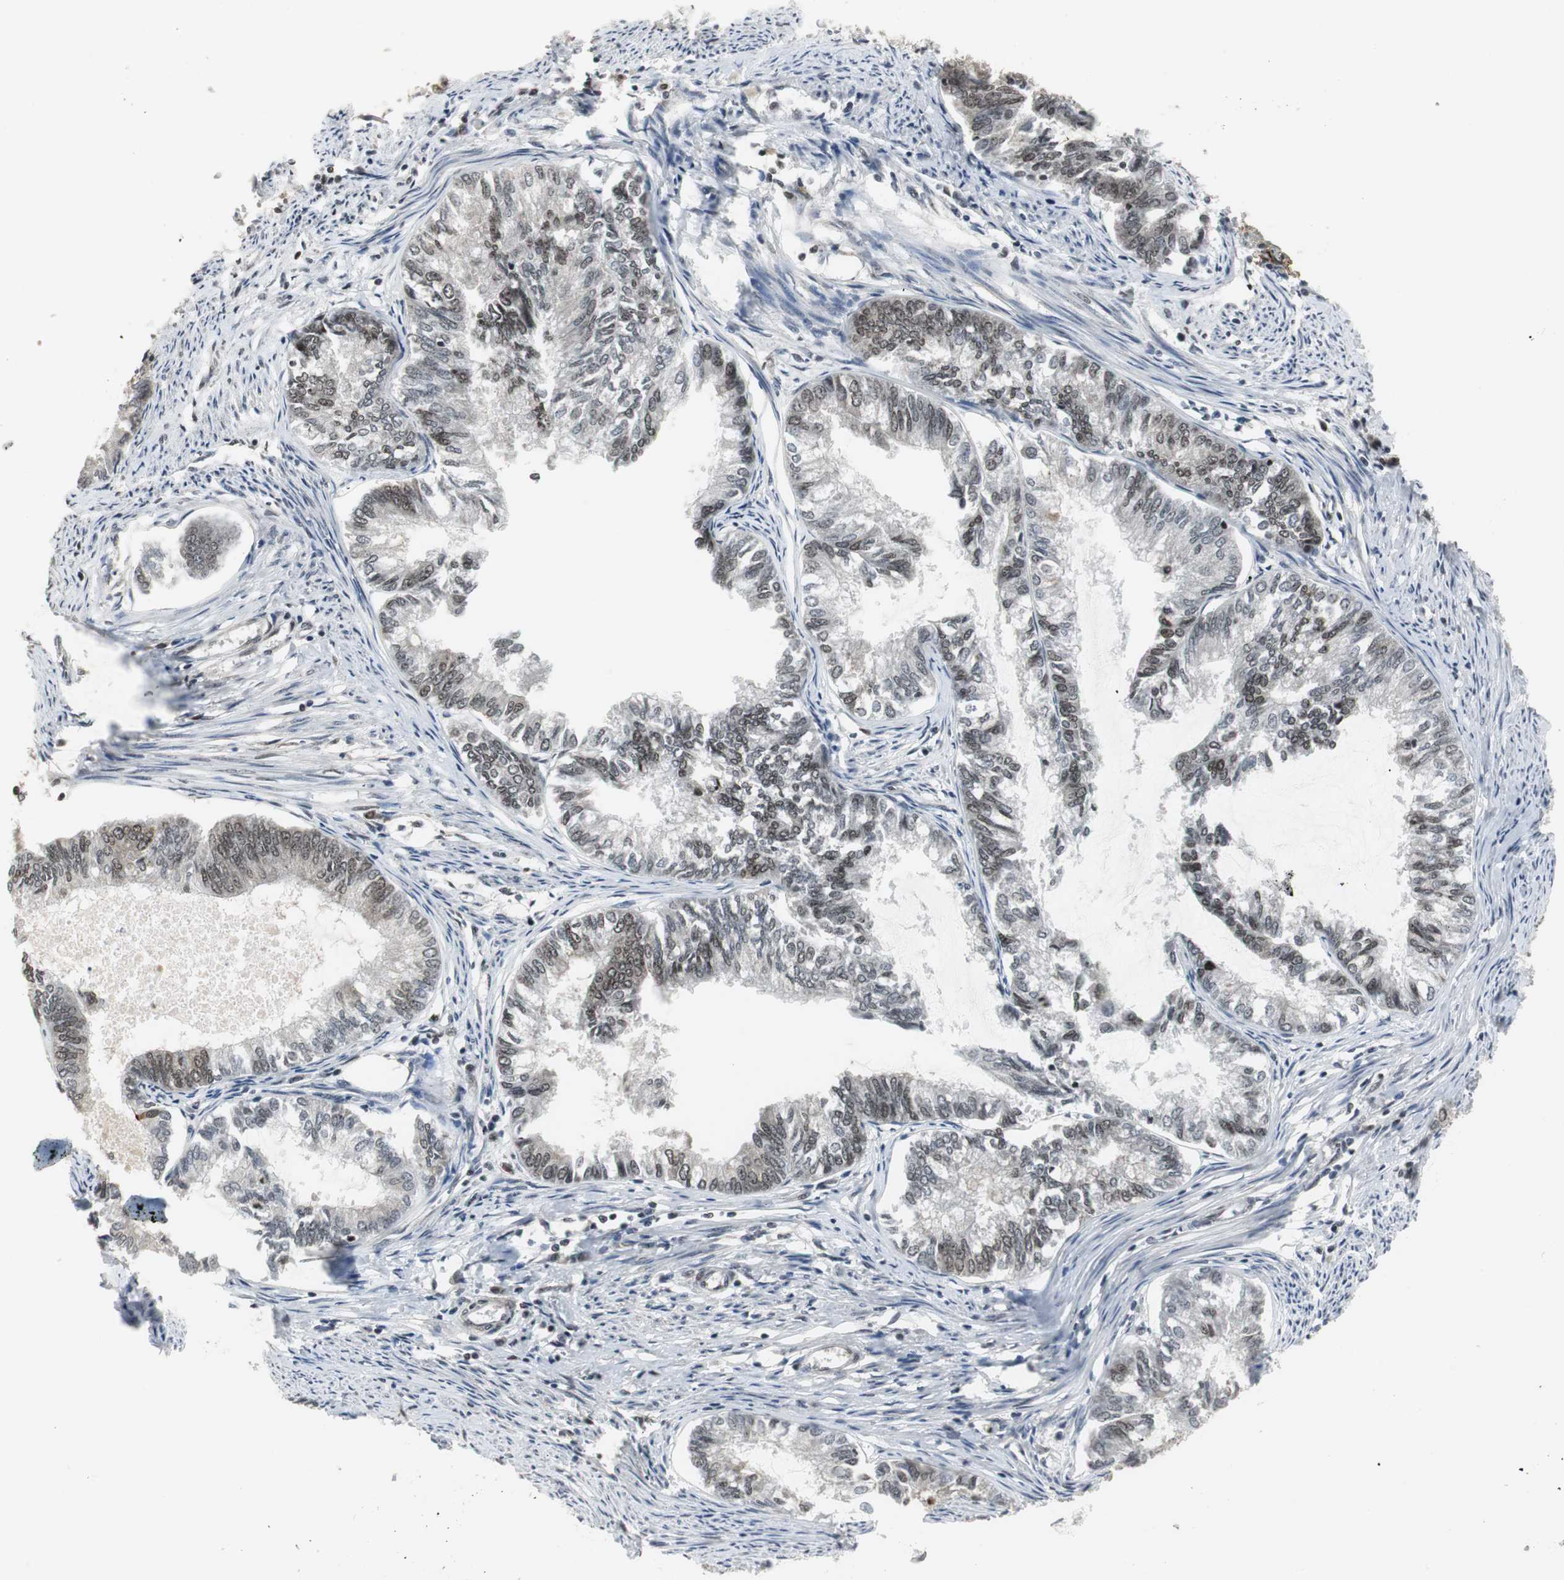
{"staining": {"intensity": "weak", "quantity": "25%-75%", "location": "nuclear"}, "tissue": "endometrial cancer", "cell_type": "Tumor cells", "image_type": "cancer", "snomed": [{"axis": "morphology", "description": "Adenocarcinoma, NOS"}, {"axis": "topography", "description": "Endometrium"}], "caption": "High-magnification brightfield microscopy of endometrial cancer (adenocarcinoma) stained with DAB (3,3'-diaminobenzidine) (brown) and counterstained with hematoxylin (blue). tumor cells exhibit weak nuclear positivity is seen in approximately25%-75% of cells.", "gene": "MPG", "patient": {"sex": "female", "age": 86}}